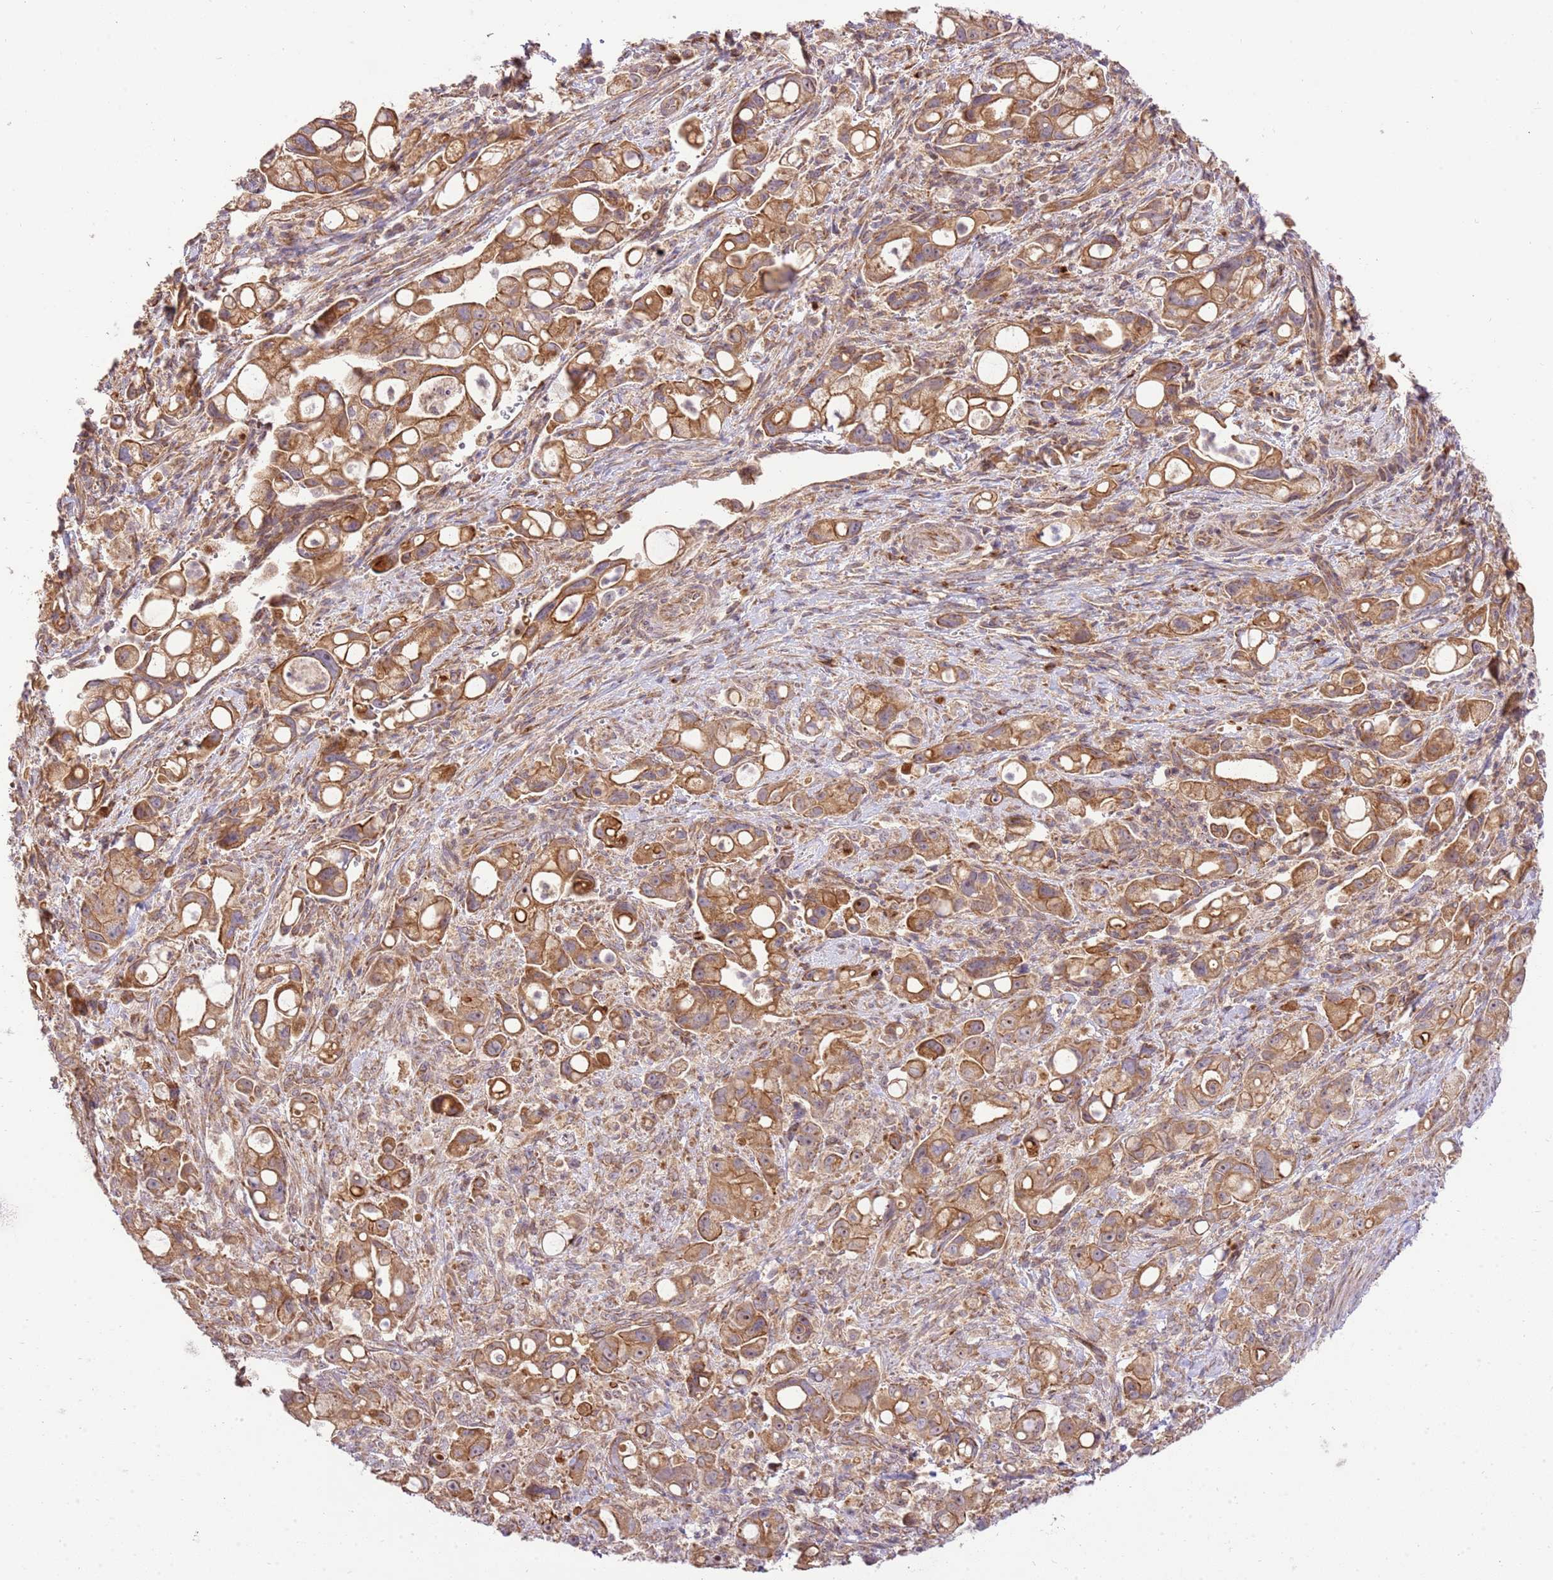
{"staining": {"intensity": "strong", "quantity": ">75%", "location": "cytoplasmic/membranous"}, "tissue": "pancreatic cancer", "cell_type": "Tumor cells", "image_type": "cancer", "snomed": [{"axis": "morphology", "description": "Adenocarcinoma, NOS"}, {"axis": "topography", "description": "Pancreas"}], "caption": "Protein staining exhibits strong cytoplasmic/membranous positivity in about >75% of tumor cells in pancreatic cancer (adenocarcinoma). The staining is performed using DAB brown chromogen to label protein expression. The nuclei are counter-stained blue using hematoxylin.", "gene": "SPATA2L", "patient": {"sex": "male", "age": 68}}